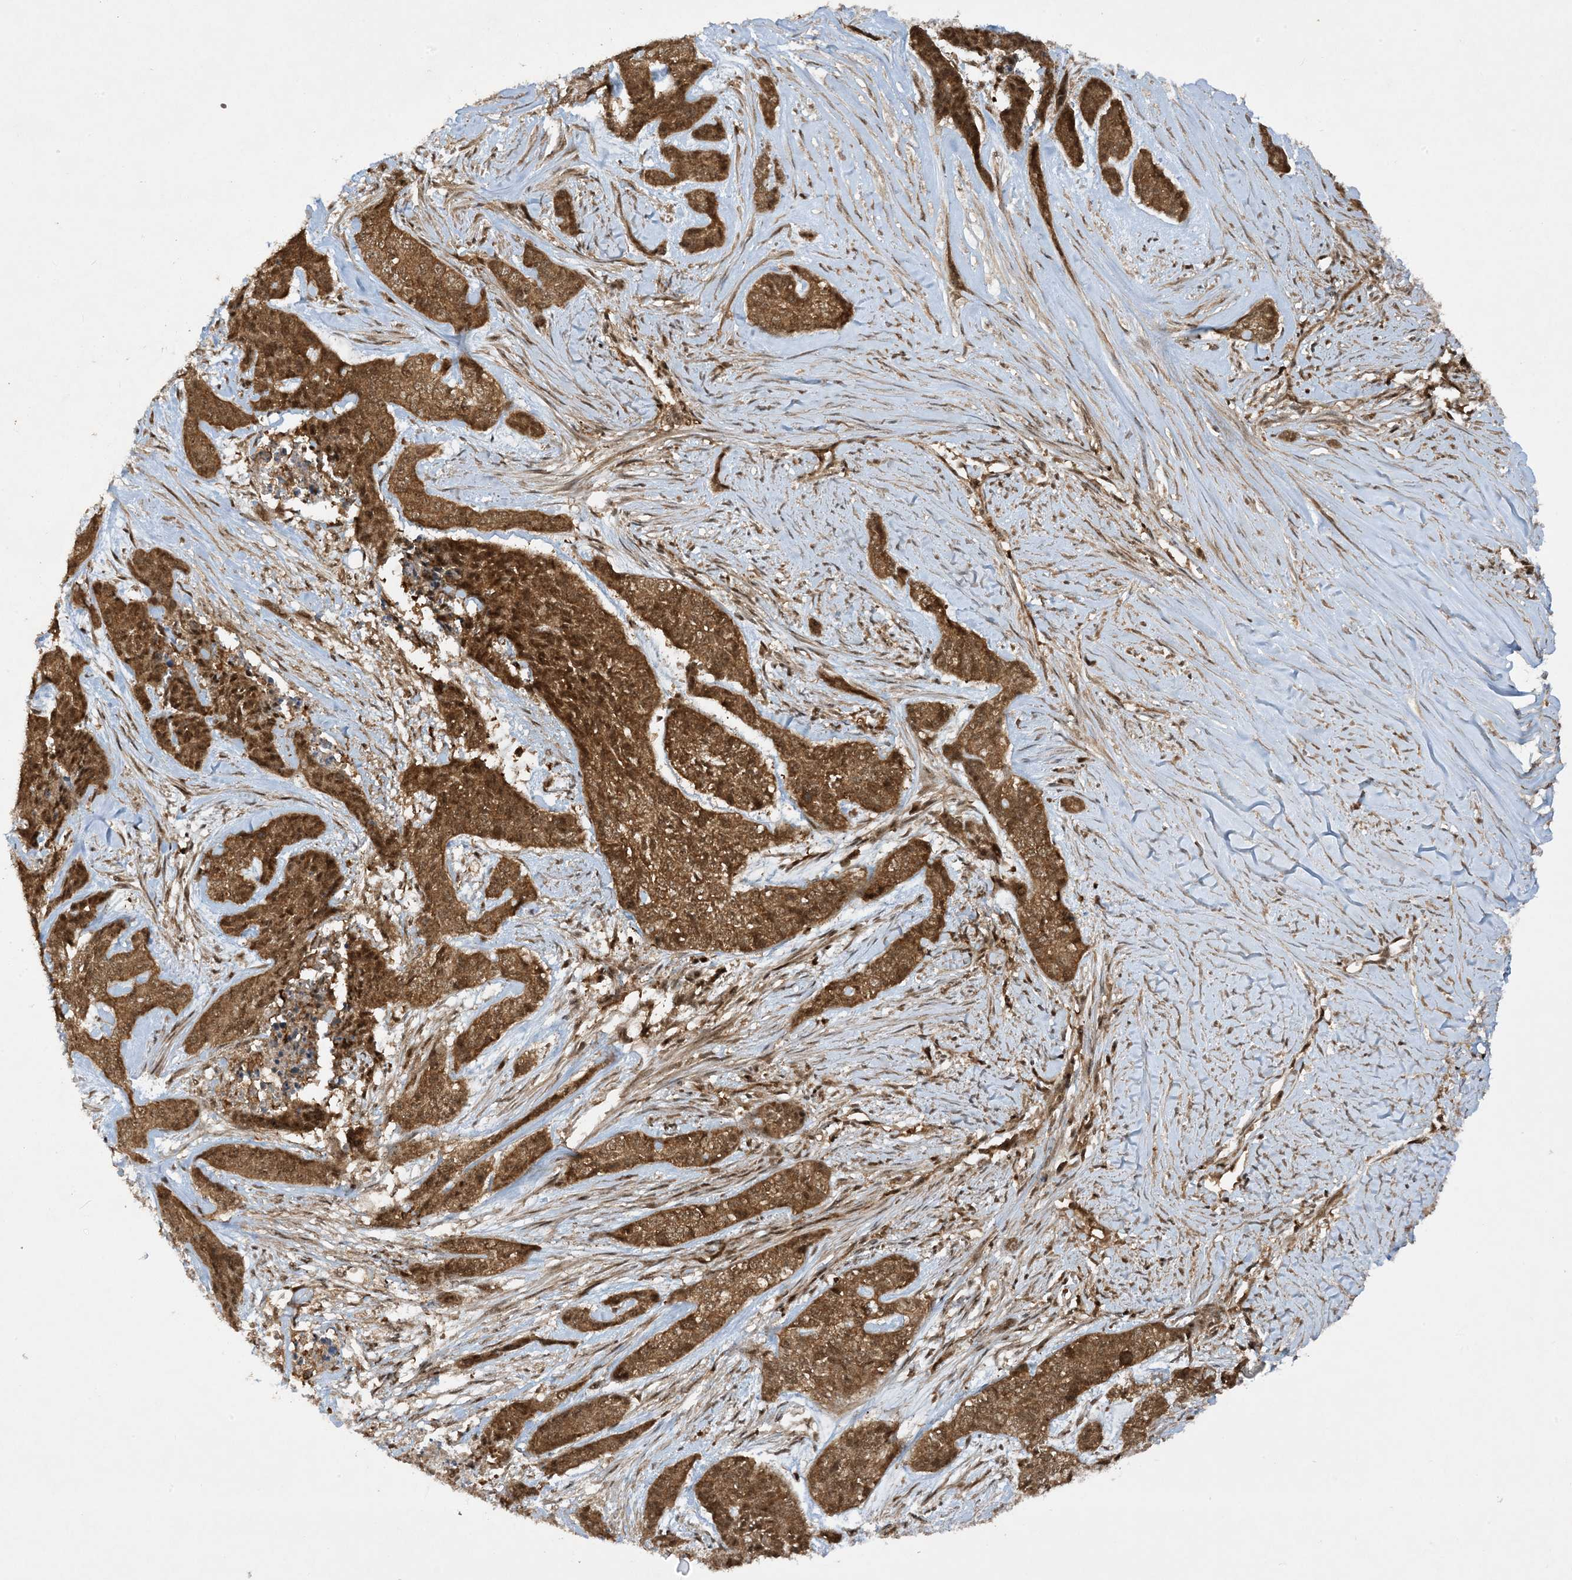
{"staining": {"intensity": "strong", "quantity": ">75%", "location": "cytoplasmic/membranous,nuclear"}, "tissue": "skin cancer", "cell_type": "Tumor cells", "image_type": "cancer", "snomed": [{"axis": "morphology", "description": "Basal cell carcinoma"}, {"axis": "topography", "description": "Skin"}], "caption": "Basal cell carcinoma (skin) was stained to show a protein in brown. There is high levels of strong cytoplasmic/membranous and nuclear expression in approximately >75% of tumor cells.", "gene": "CERT1", "patient": {"sex": "female", "age": 64}}